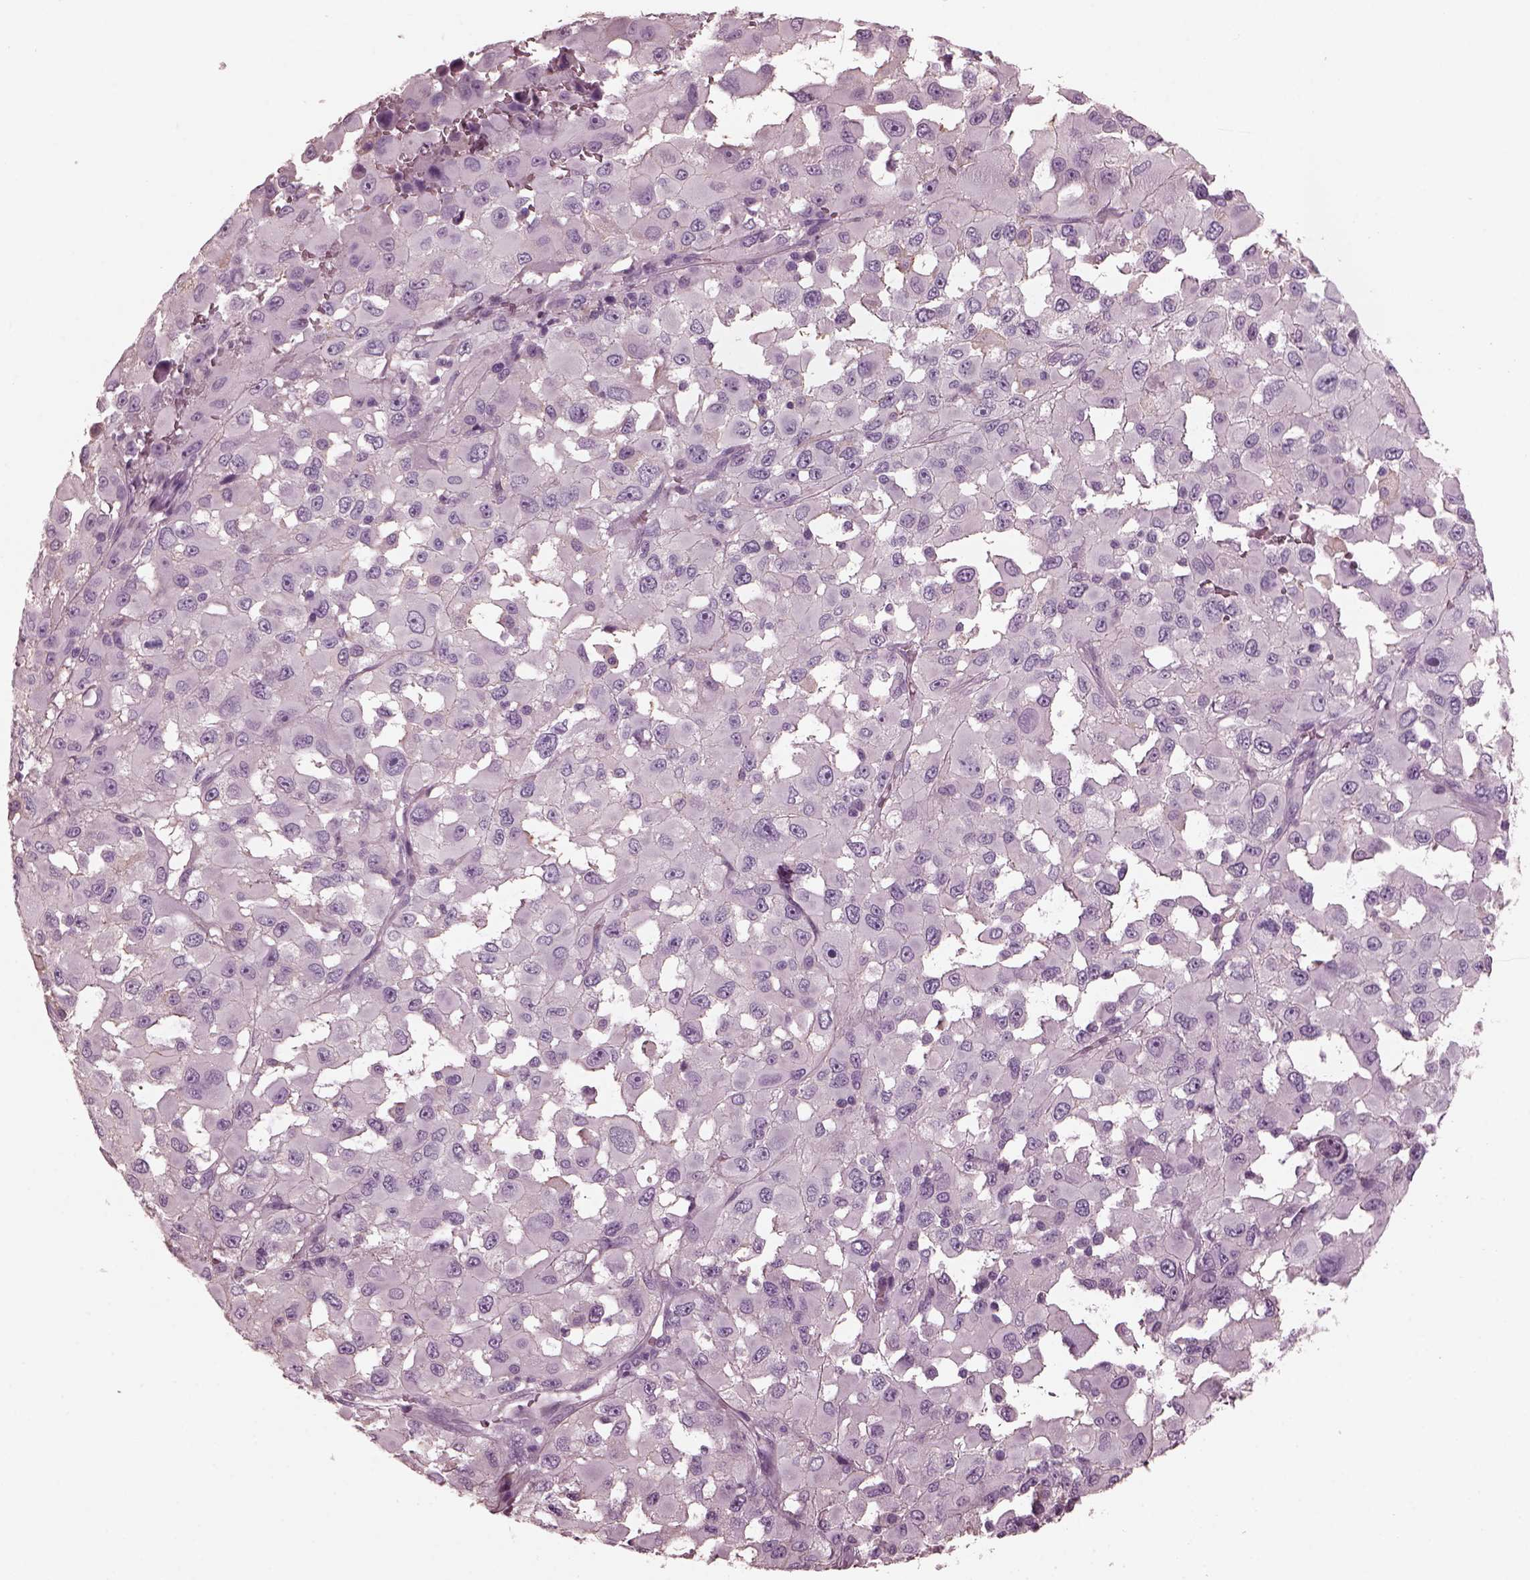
{"staining": {"intensity": "negative", "quantity": "none", "location": "none"}, "tissue": "melanoma", "cell_type": "Tumor cells", "image_type": "cancer", "snomed": [{"axis": "morphology", "description": "Malignant melanoma, Metastatic site"}, {"axis": "topography", "description": "Lymph node"}], "caption": "Image shows no significant protein positivity in tumor cells of melanoma.", "gene": "CGA", "patient": {"sex": "male", "age": 50}}